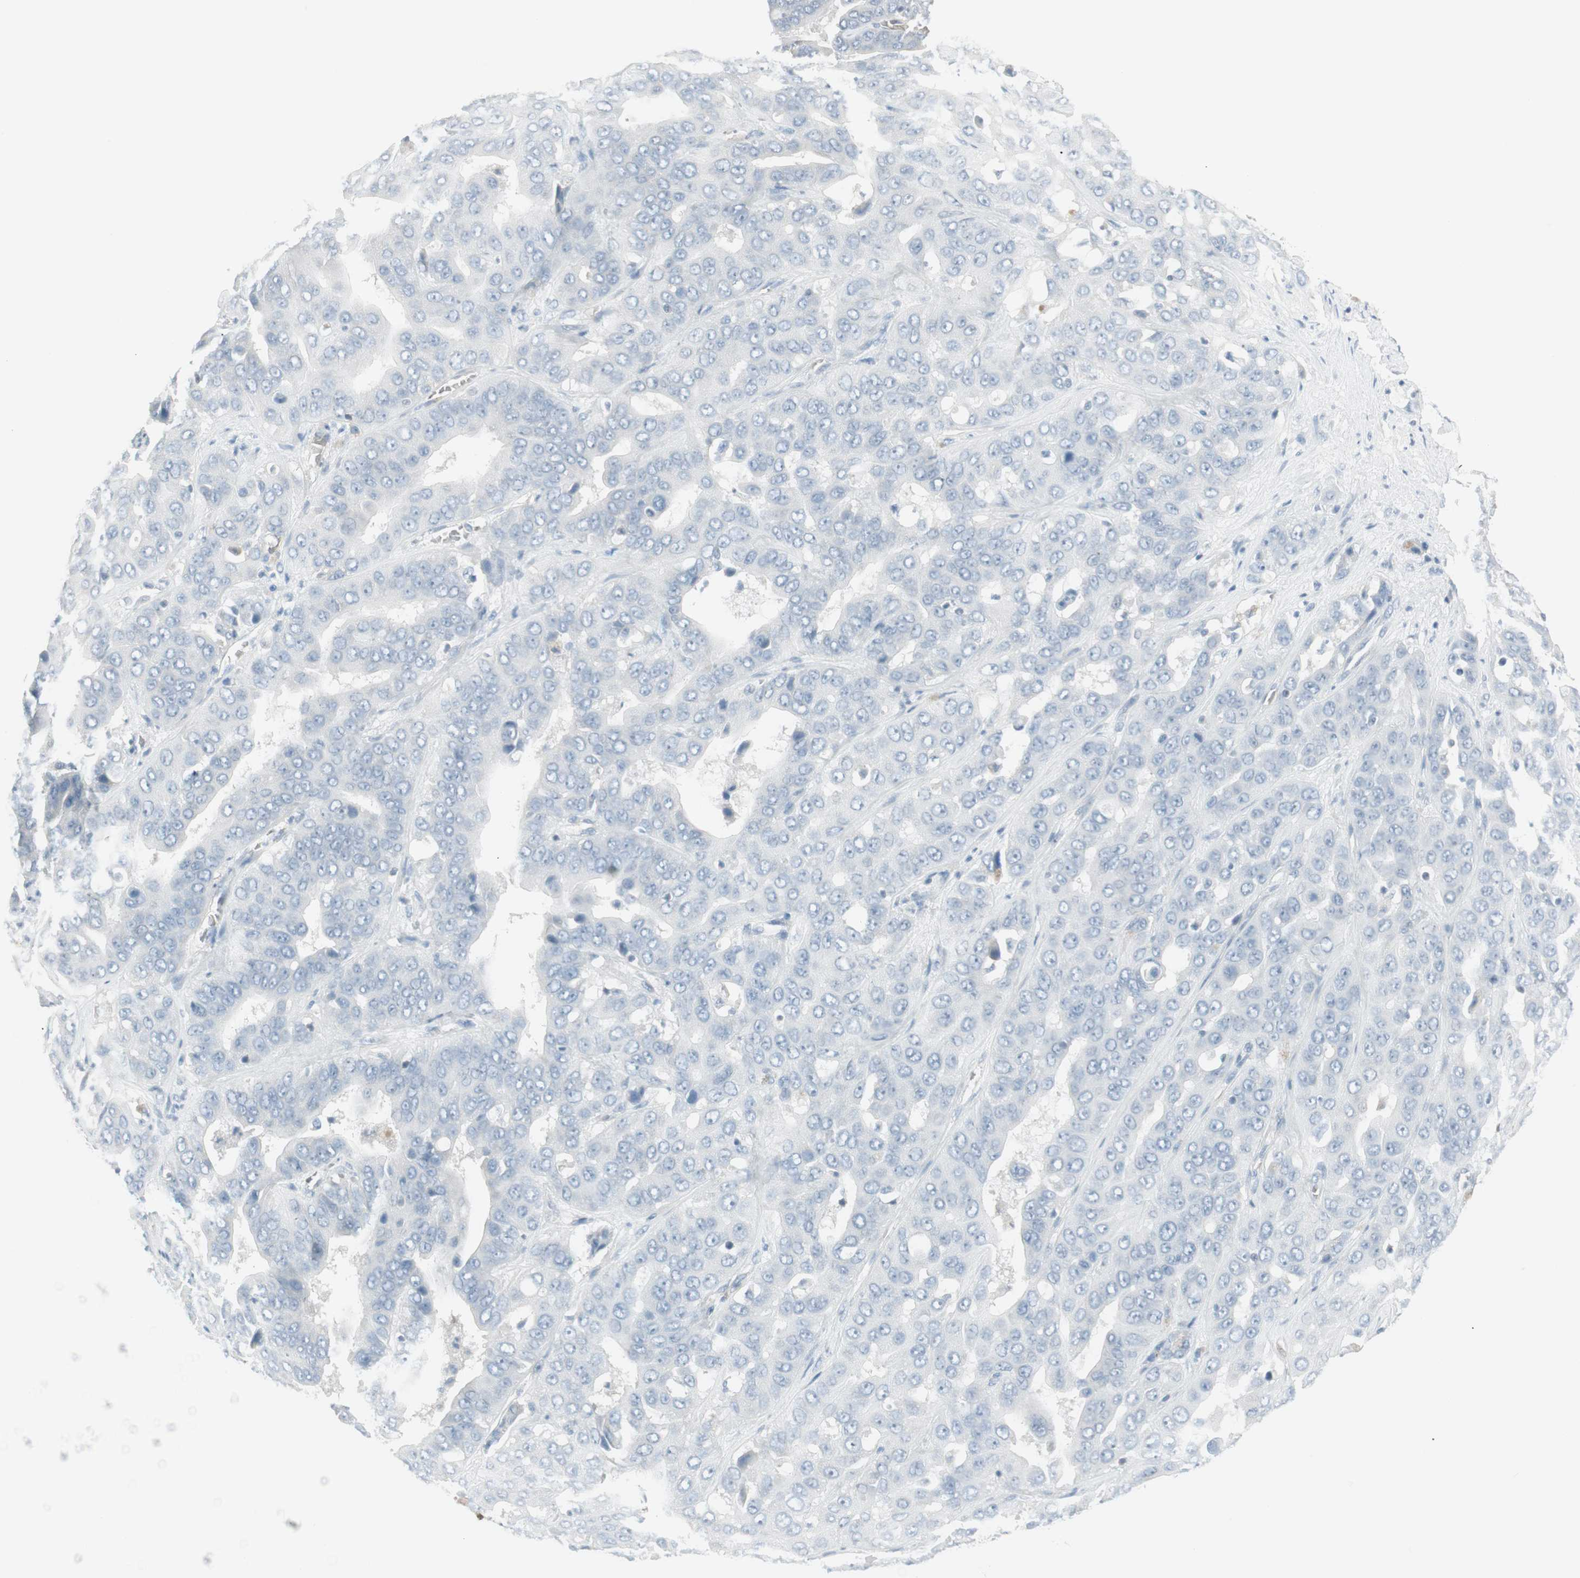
{"staining": {"intensity": "negative", "quantity": "none", "location": "none"}, "tissue": "liver cancer", "cell_type": "Tumor cells", "image_type": "cancer", "snomed": [{"axis": "morphology", "description": "Cholangiocarcinoma"}, {"axis": "topography", "description": "Liver"}], "caption": "Immunohistochemistry micrograph of liver cancer (cholangiocarcinoma) stained for a protein (brown), which demonstrates no positivity in tumor cells.", "gene": "MAP4K1", "patient": {"sex": "female", "age": 52}}